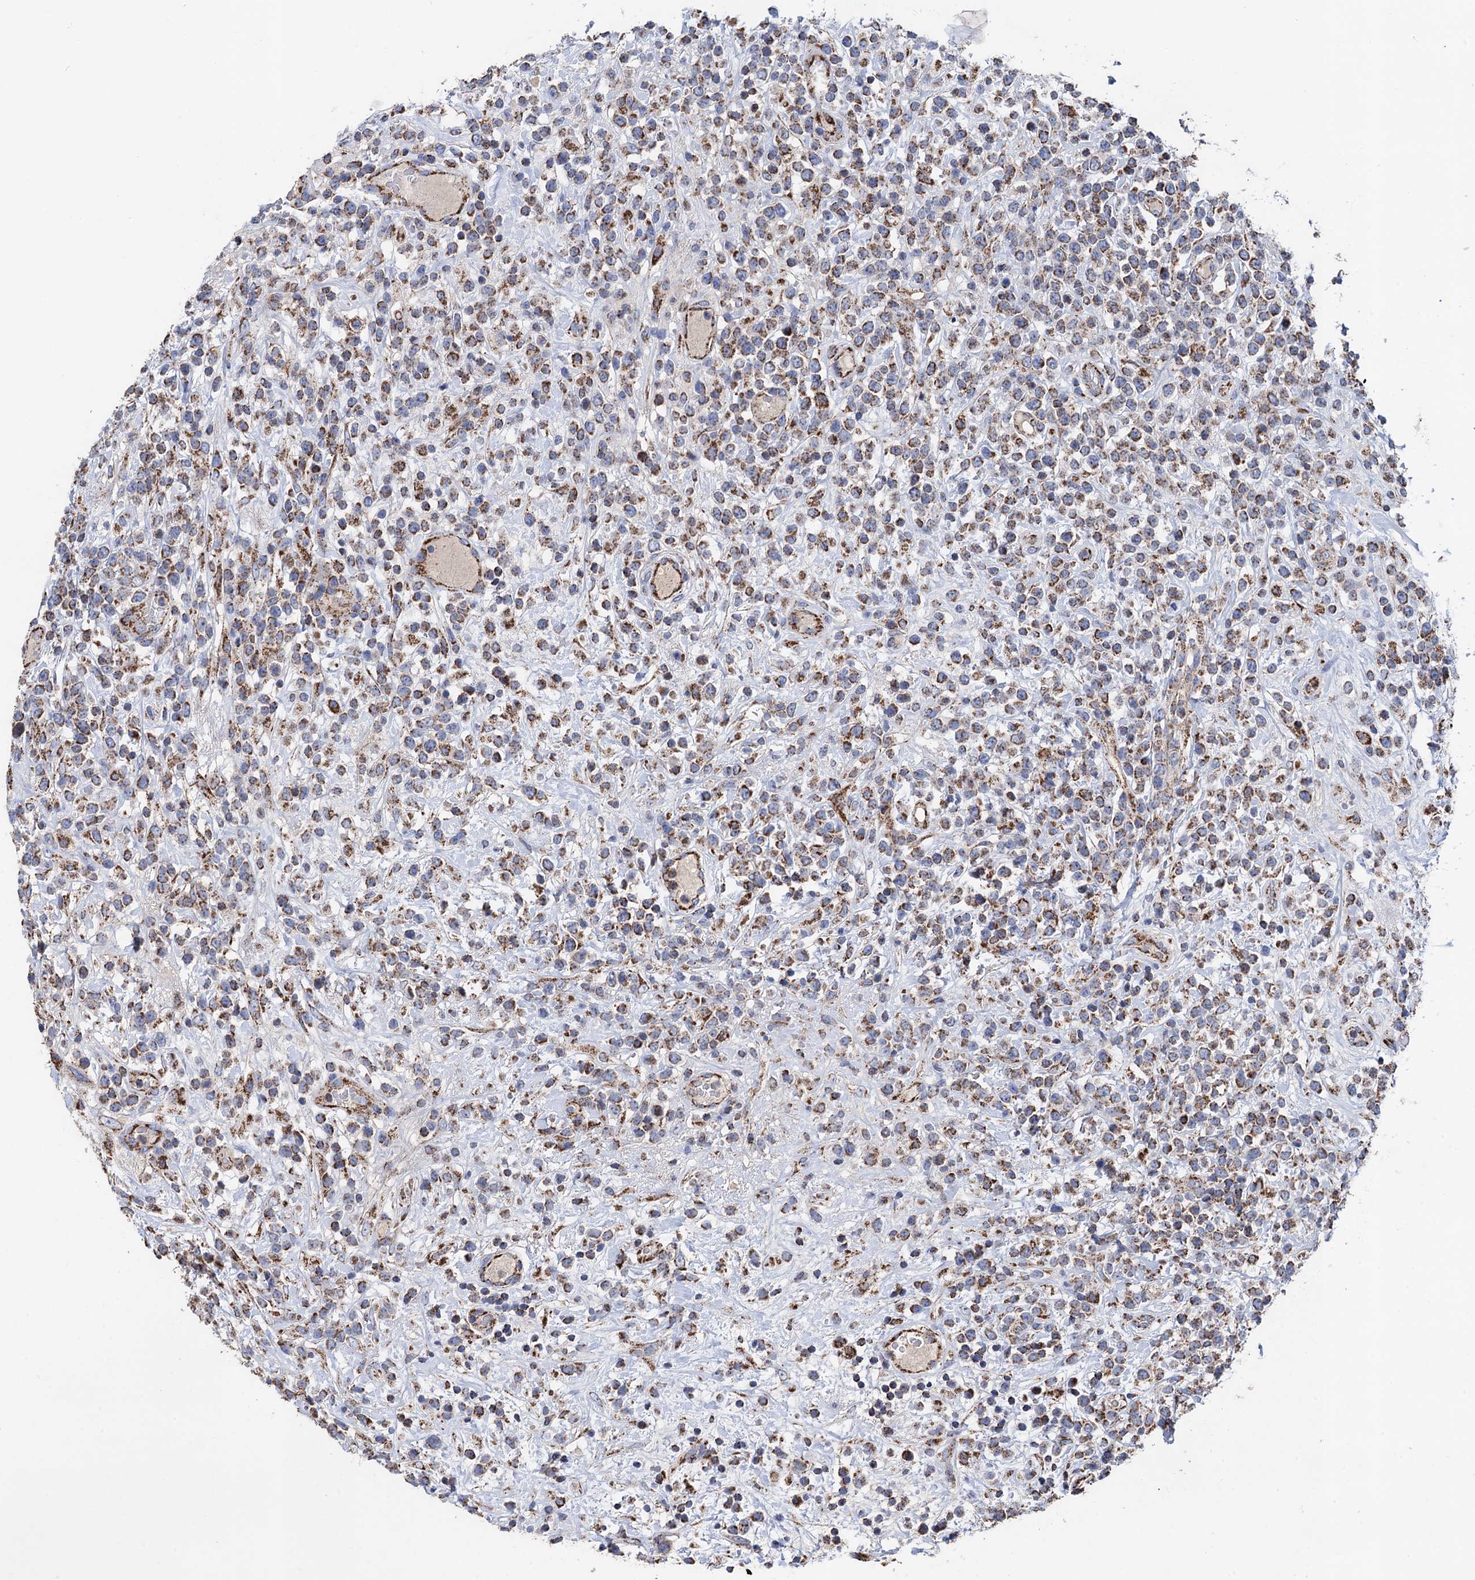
{"staining": {"intensity": "moderate", "quantity": ">75%", "location": "cytoplasmic/membranous"}, "tissue": "lymphoma", "cell_type": "Tumor cells", "image_type": "cancer", "snomed": [{"axis": "morphology", "description": "Malignant lymphoma, non-Hodgkin's type, High grade"}, {"axis": "topography", "description": "Colon"}], "caption": "Brown immunohistochemical staining in malignant lymphoma, non-Hodgkin's type (high-grade) displays moderate cytoplasmic/membranous positivity in approximately >75% of tumor cells.", "gene": "DGLUCY", "patient": {"sex": "female", "age": 53}}